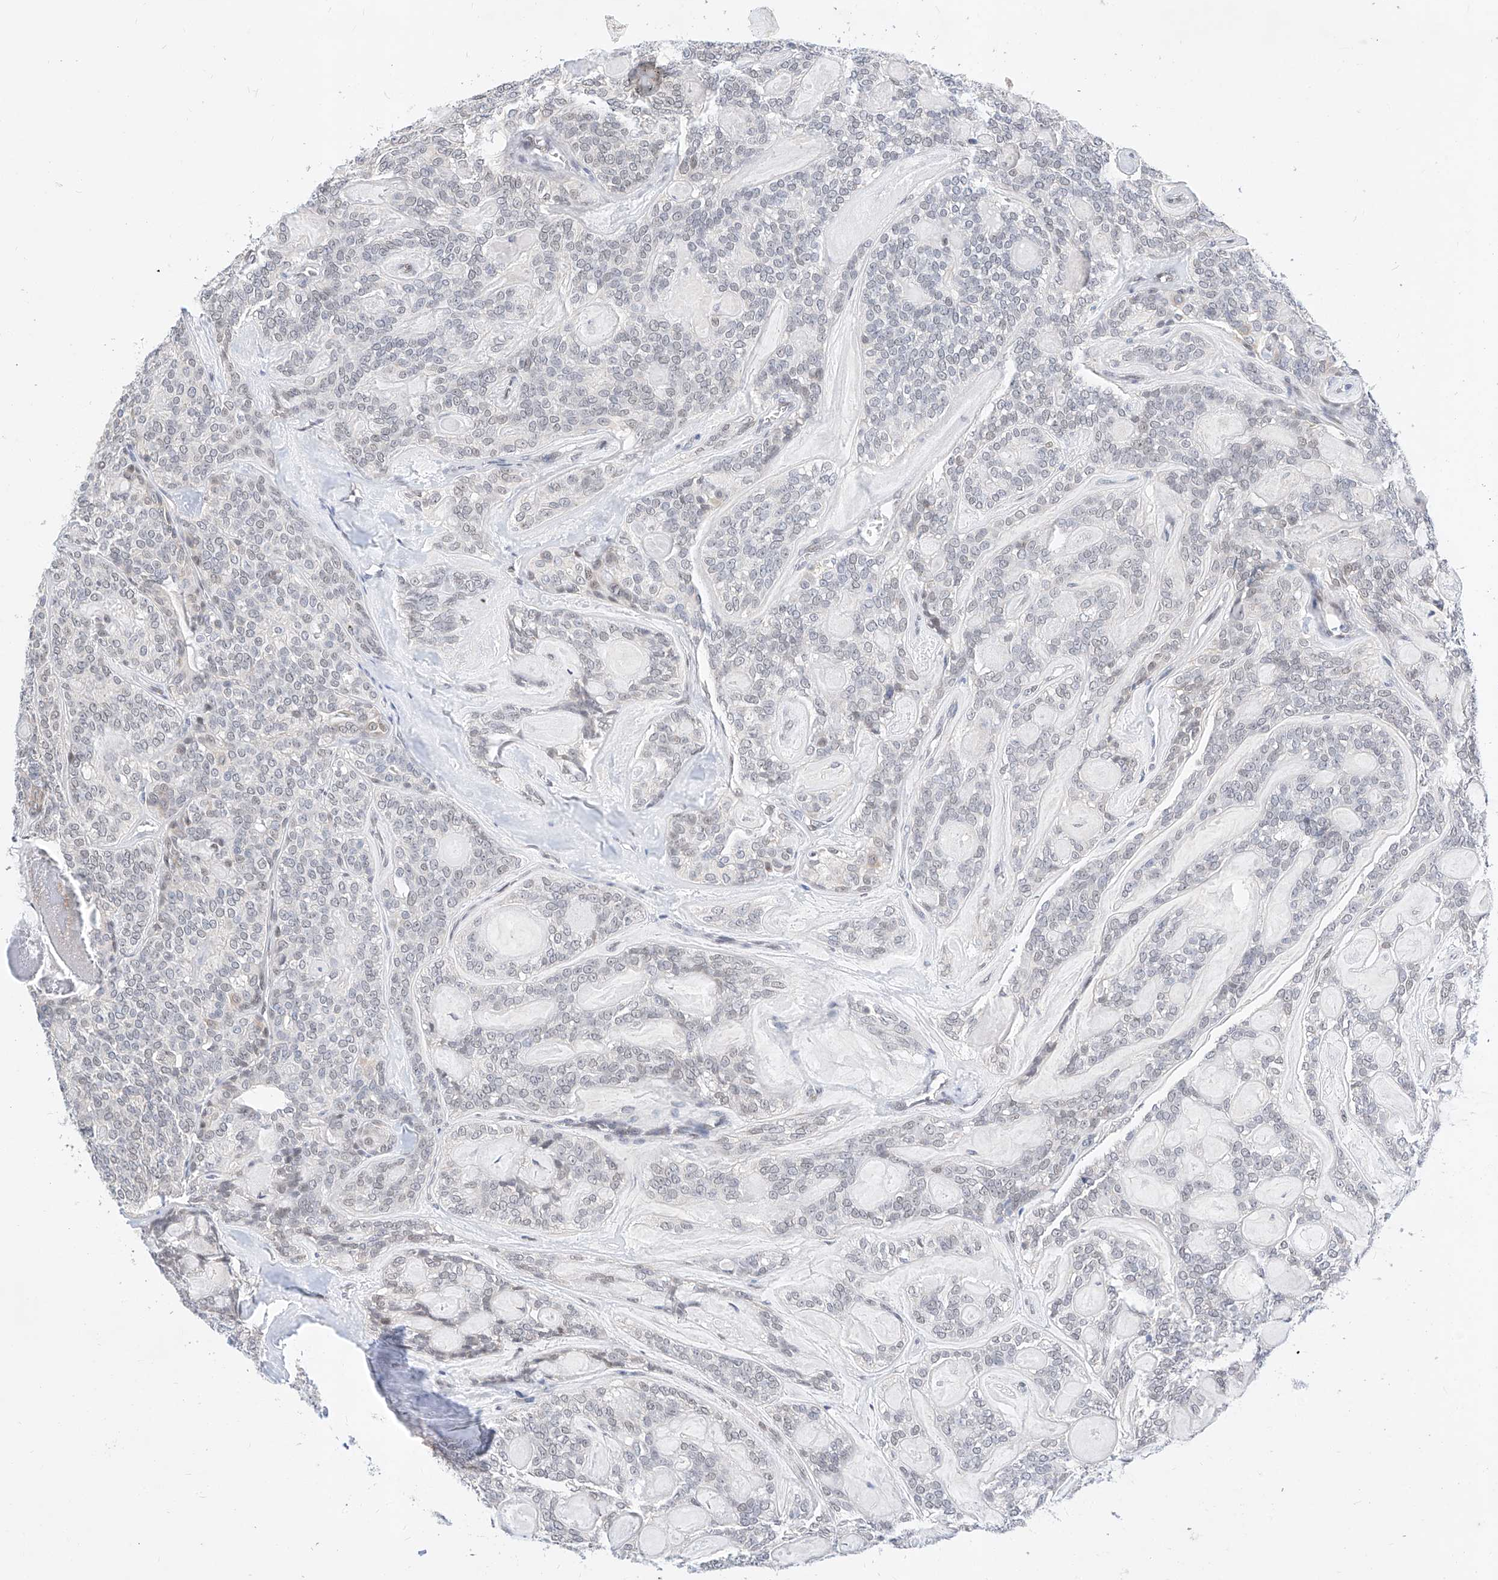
{"staining": {"intensity": "negative", "quantity": "none", "location": "none"}, "tissue": "head and neck cancer", "cell_type": "Tumor cells", "image_type": "cancer", "snomed": [{"axis": "morphology", "description": "Adenocarcinoma, NOS"}, {"axis": "topography", "description": "Head-Neck"}], "caption": "Protein analysis of head and neck cancer reveals no significant expression in tumor cells.", "gene": "KCNJ1", "patient": {"sex": "male", "age": 66}}